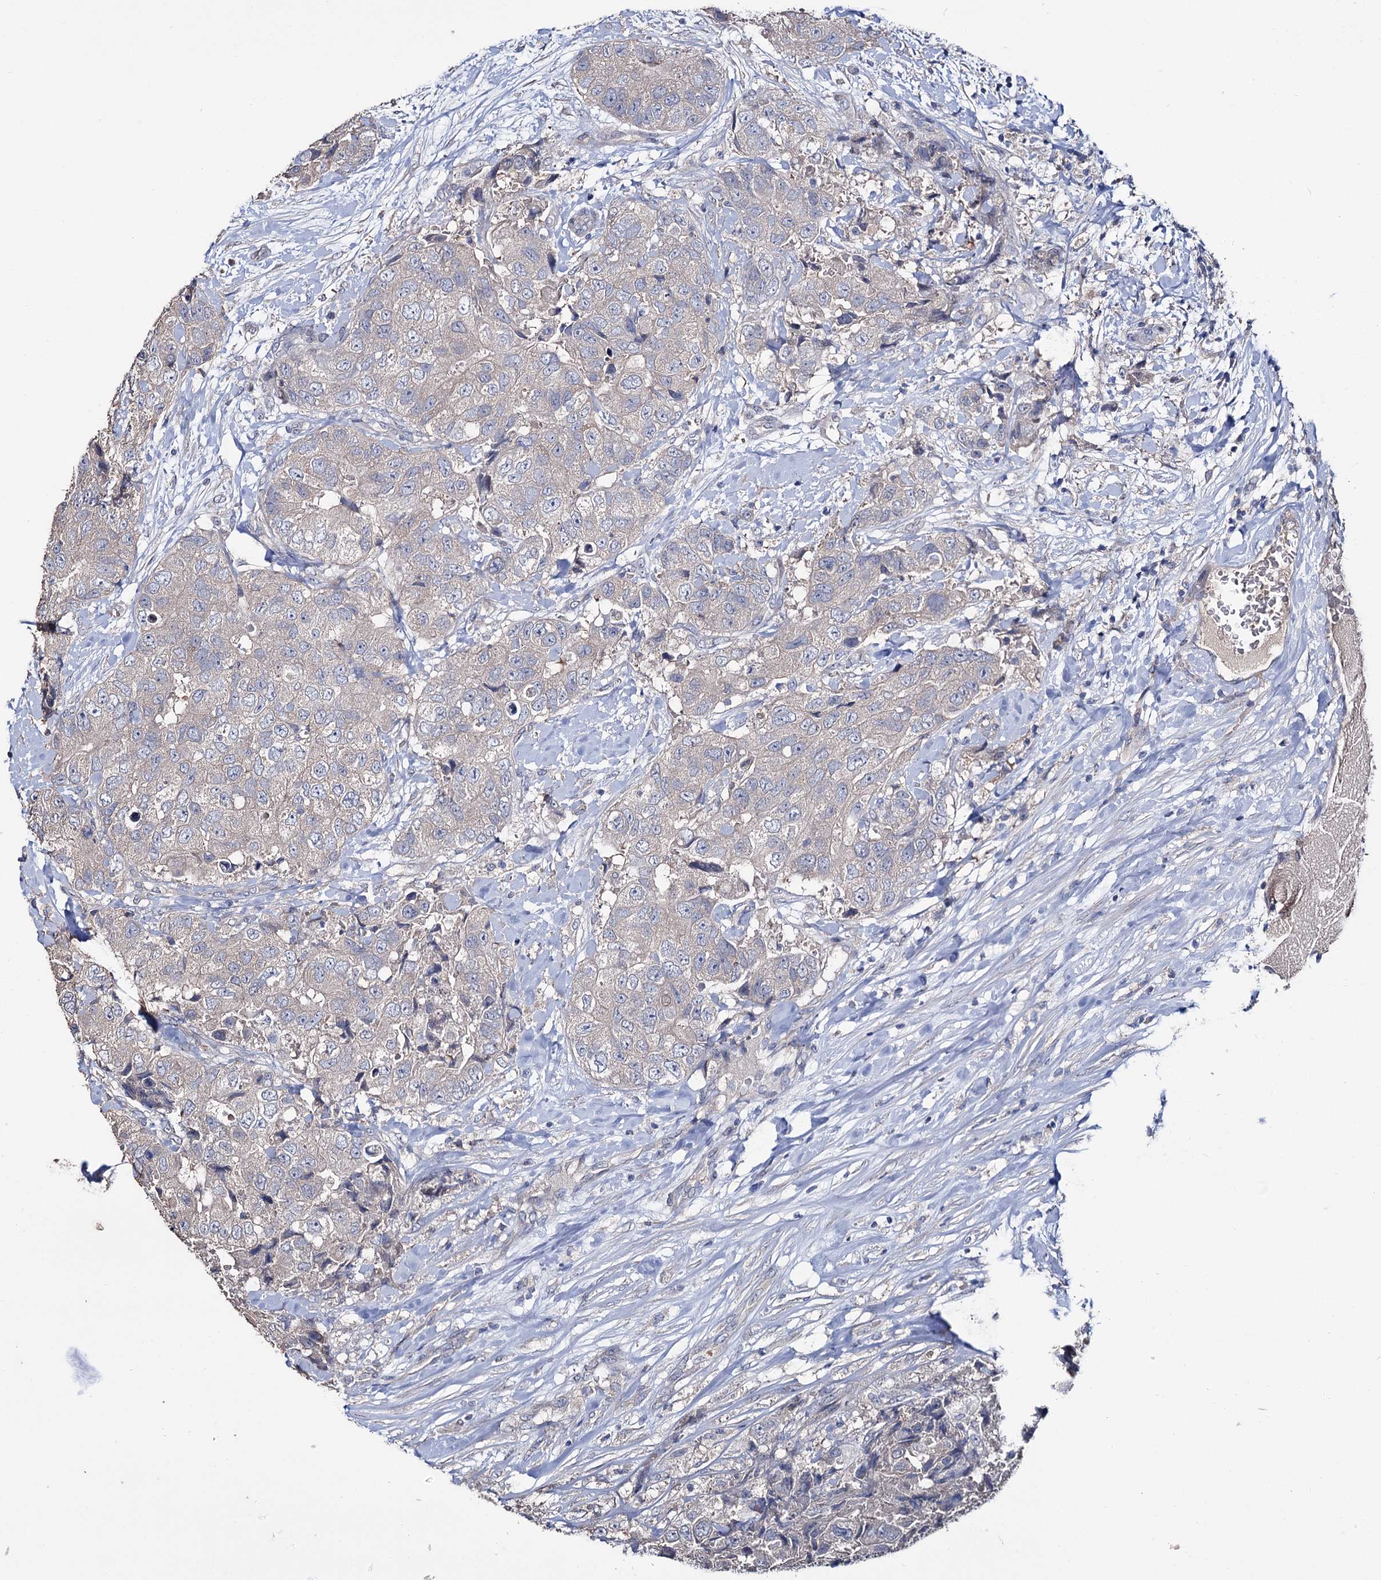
{"staining": {"intensity": "negative", "quantity": "none", "location": "none"}, "tissue": "breast cancer", "cell_type": "Tumor cells", "image_type": "cancer", "snomed": [{"axis": "morphology", "description": "Duct carcinoma"}, {"axis": "topography", "description": "Breast"}], "caption": "Invasive ductal carcinoma (breast) was stained to show a protein in brown. There is no significant expression in tumor cells. (IHC, brightfield microscopy, high magnification).", "gene": "EPB41L5", "patient": {"sex": "female", "age": 62}}